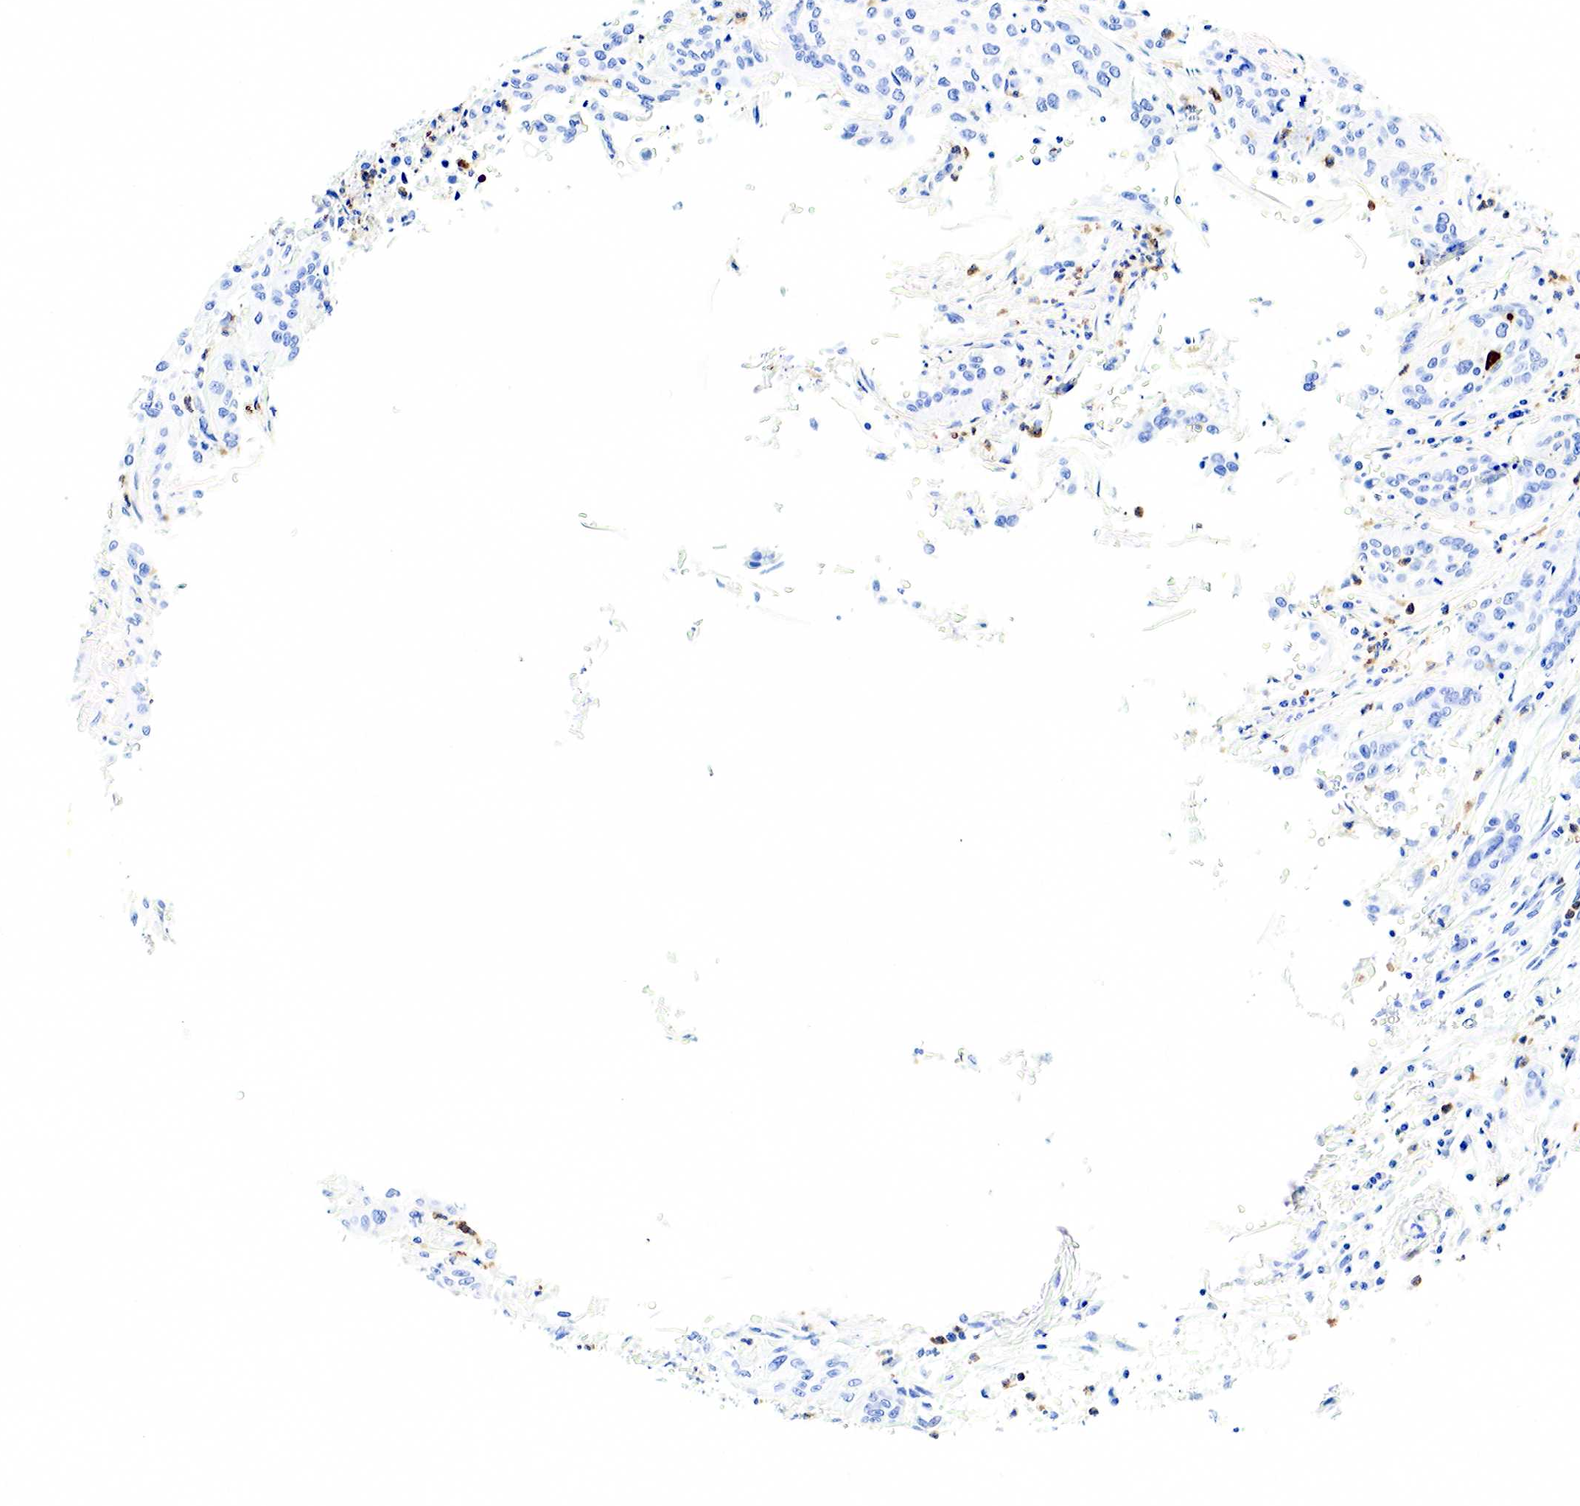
{"staining": {"intensity": "negative", "quantity": "none", "location": "none"}, "tissue": "cervical cancer", "cell_type": "Tumor cells", "image_type": "cancer", "snomed": [{"axis": "morphology", "description": "Squamous cell carcinoma, NOS"}, {"axis": "topography", "description": "Cervix"}], "caption": "DAB (3,3'-diaminobenzidine) immunohistochemical staining of squamous cell carcinoma (cervical) displays no significant positivity in tumor cells. (Brightfield microscopy of DAB immunohistochemistry at high magnification).", "gene": "FUT4", "patient": {"sex": "female", "age": 41}}